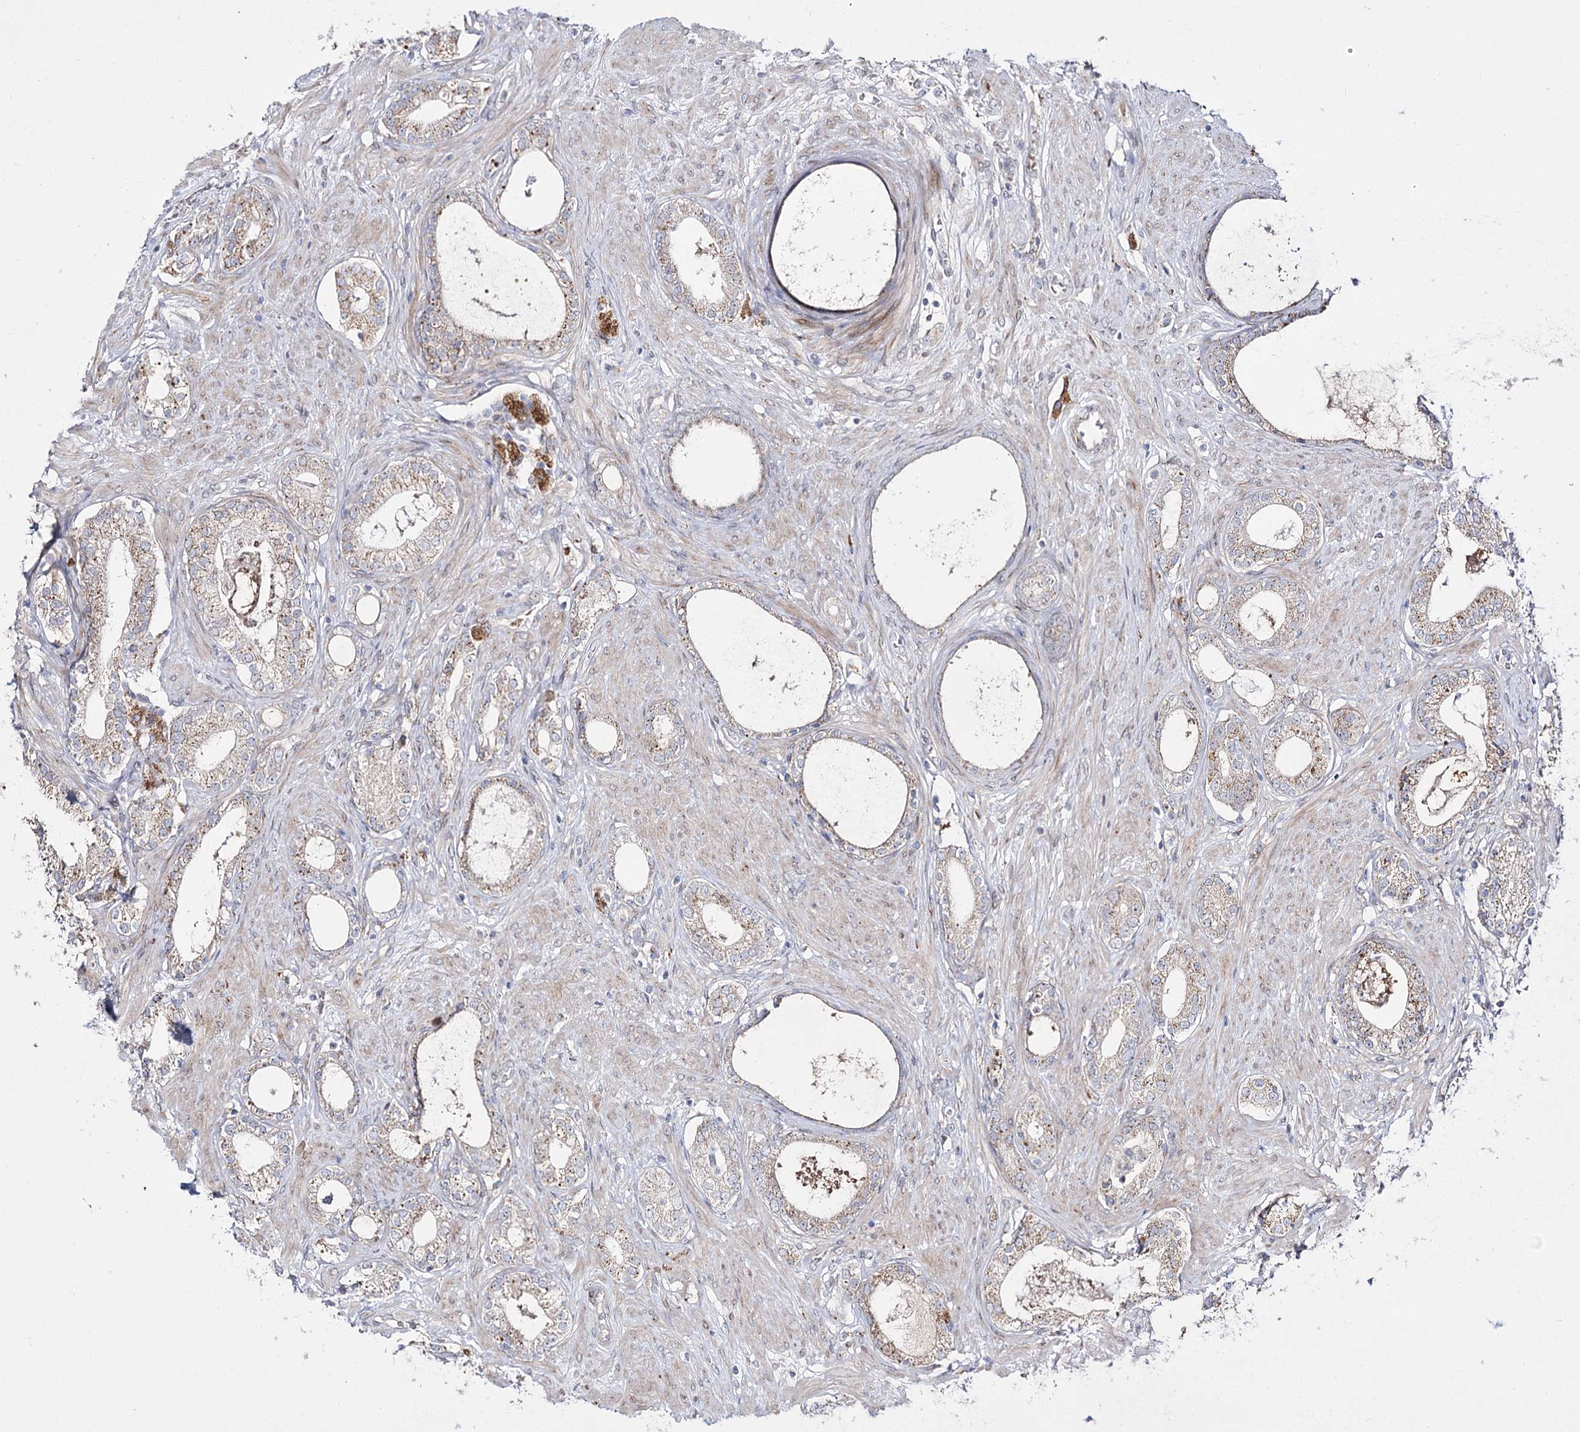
{"staining": {"intensity": "weak", "quantity": "25%-75%", "location": "cytoplasmic/membranous"}, "tissue": "prostate cancer", "cell_type": "Tumor cells", "image_type": "cancer", "snomed": [{"axis": "morphology", "description": "Adenocarcinoma, High grade"}, {"axis": "topography", "description": "Prostate"}], "caption": "Immunohistochemical staining of human high-grade adenocarcinoma (prostate) displays low levels of weak cytoplasmic/membranous positivity in approximately 25%-75% of tumor cells.", "gene": "C11orf80", "patient": {"sex": "male", "age": 63}}